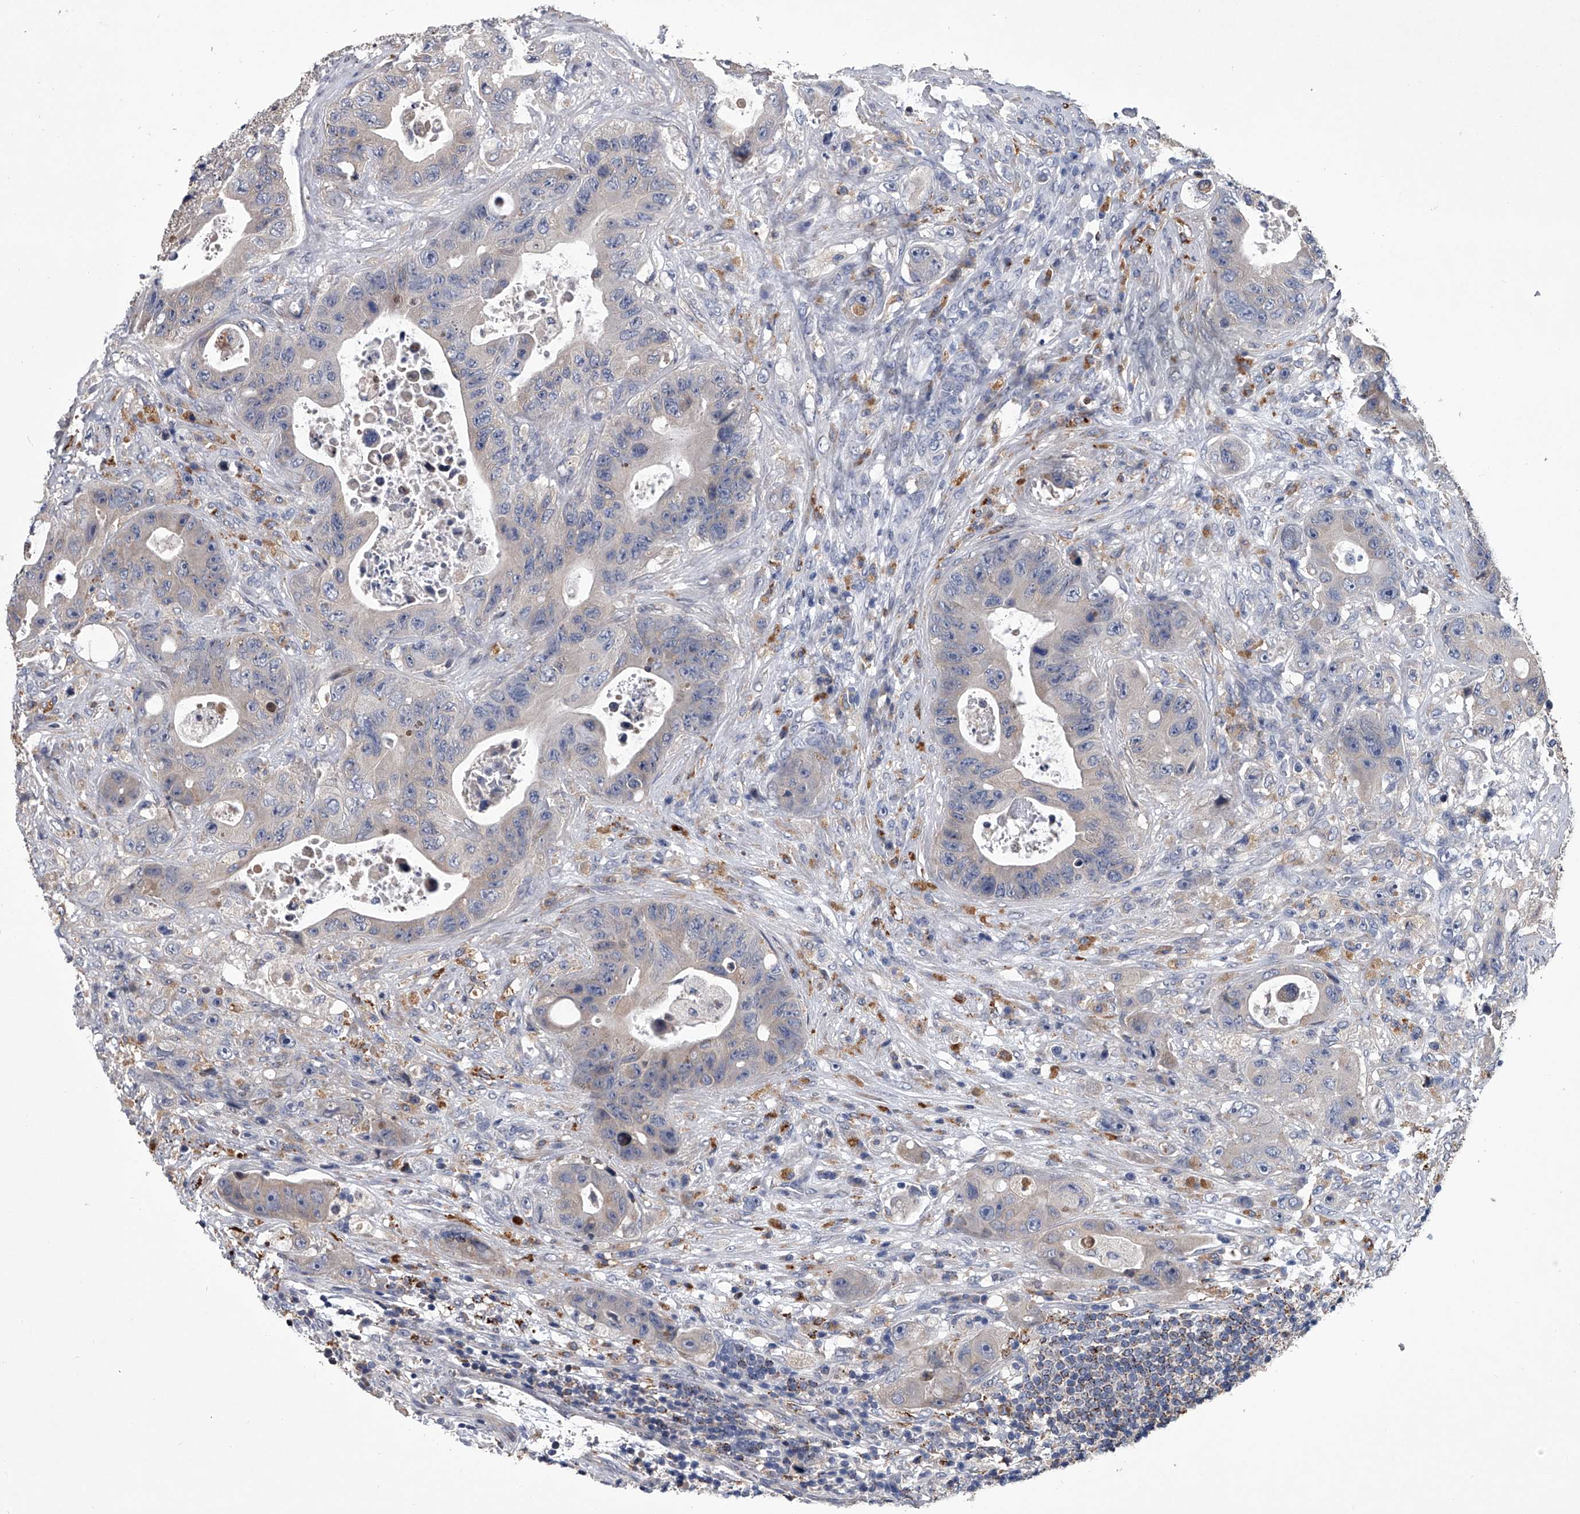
{"staining": {"intensity": "negative", "quantity": "none", "location": "none"}, "tissue": "colorectal cancer", "cell_type": "Tumor cells", "image_type": "cancer", "snomed": [{"axis": "morphology", "description": "Adenocarcinoma, NOS"}, {"axis": "topography", "description": "Colon"}], "caption": "This is an IHC image of adenocarcinoma (colorectal). There is no positivity in tumor cells.", "gene": "TRIM8", "patient": {"sex": "female", "age": 46}}